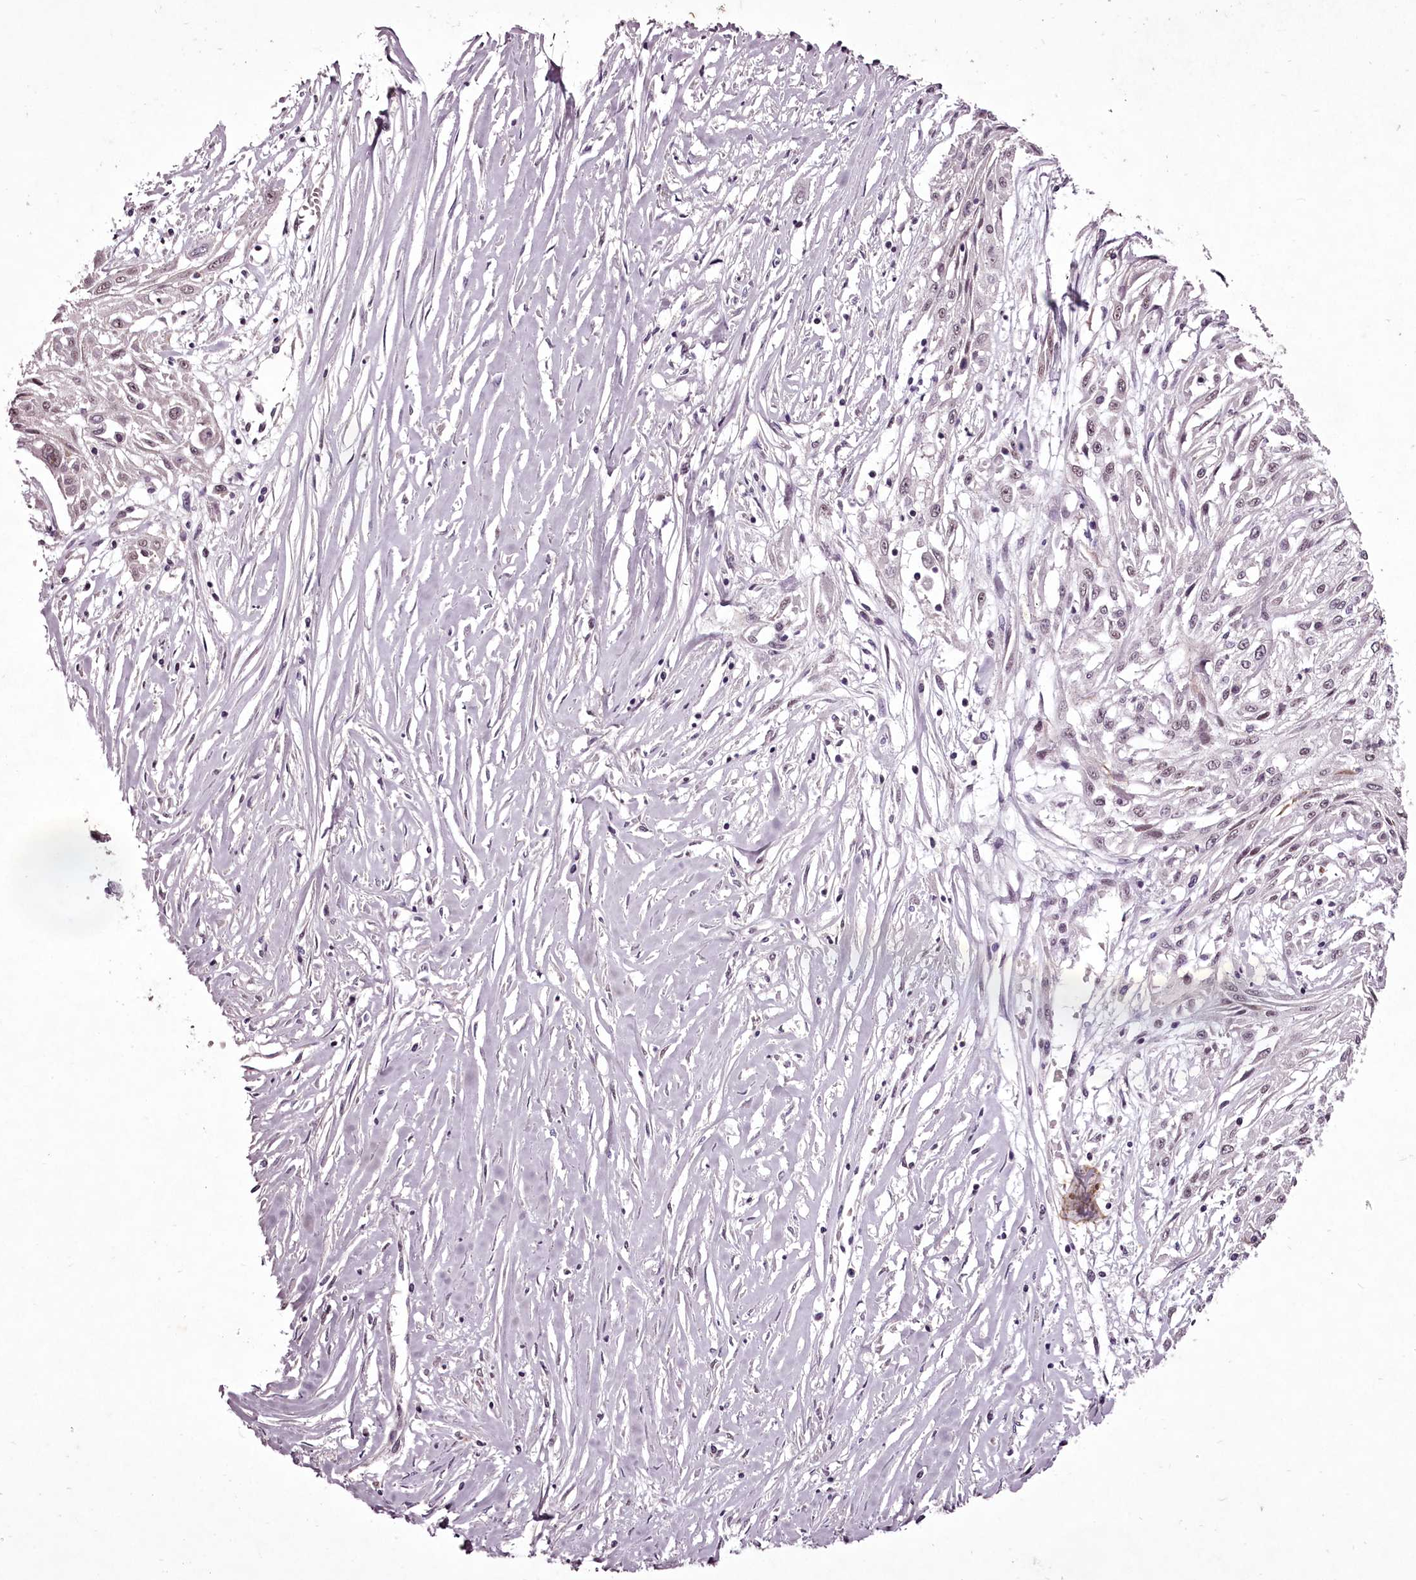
{"staining": {"intensity": "negative", "quantity": "none", "location": "none"}, "tissue": "skin cancer", "cell_type": "Tumor cells", "image_type": "cancer", "snomed": [{"axis": "morphology", "description": "Squamous cell carcinoma, NOS"}, {"axis": "morphology", "description": "Squamous cell carcinoma, metastatic, NOS"}, {"axis": "topography", "description": "Skin"}, {"axis": "topography", "description": "Lymph node"}], "caption": "Immunohistochemistry of human skin metastatic squamous cell carcinoma displays no staining in tumor cells.", "gene": "C1orf56", "patient": {"sex": "male", "age": 75}}